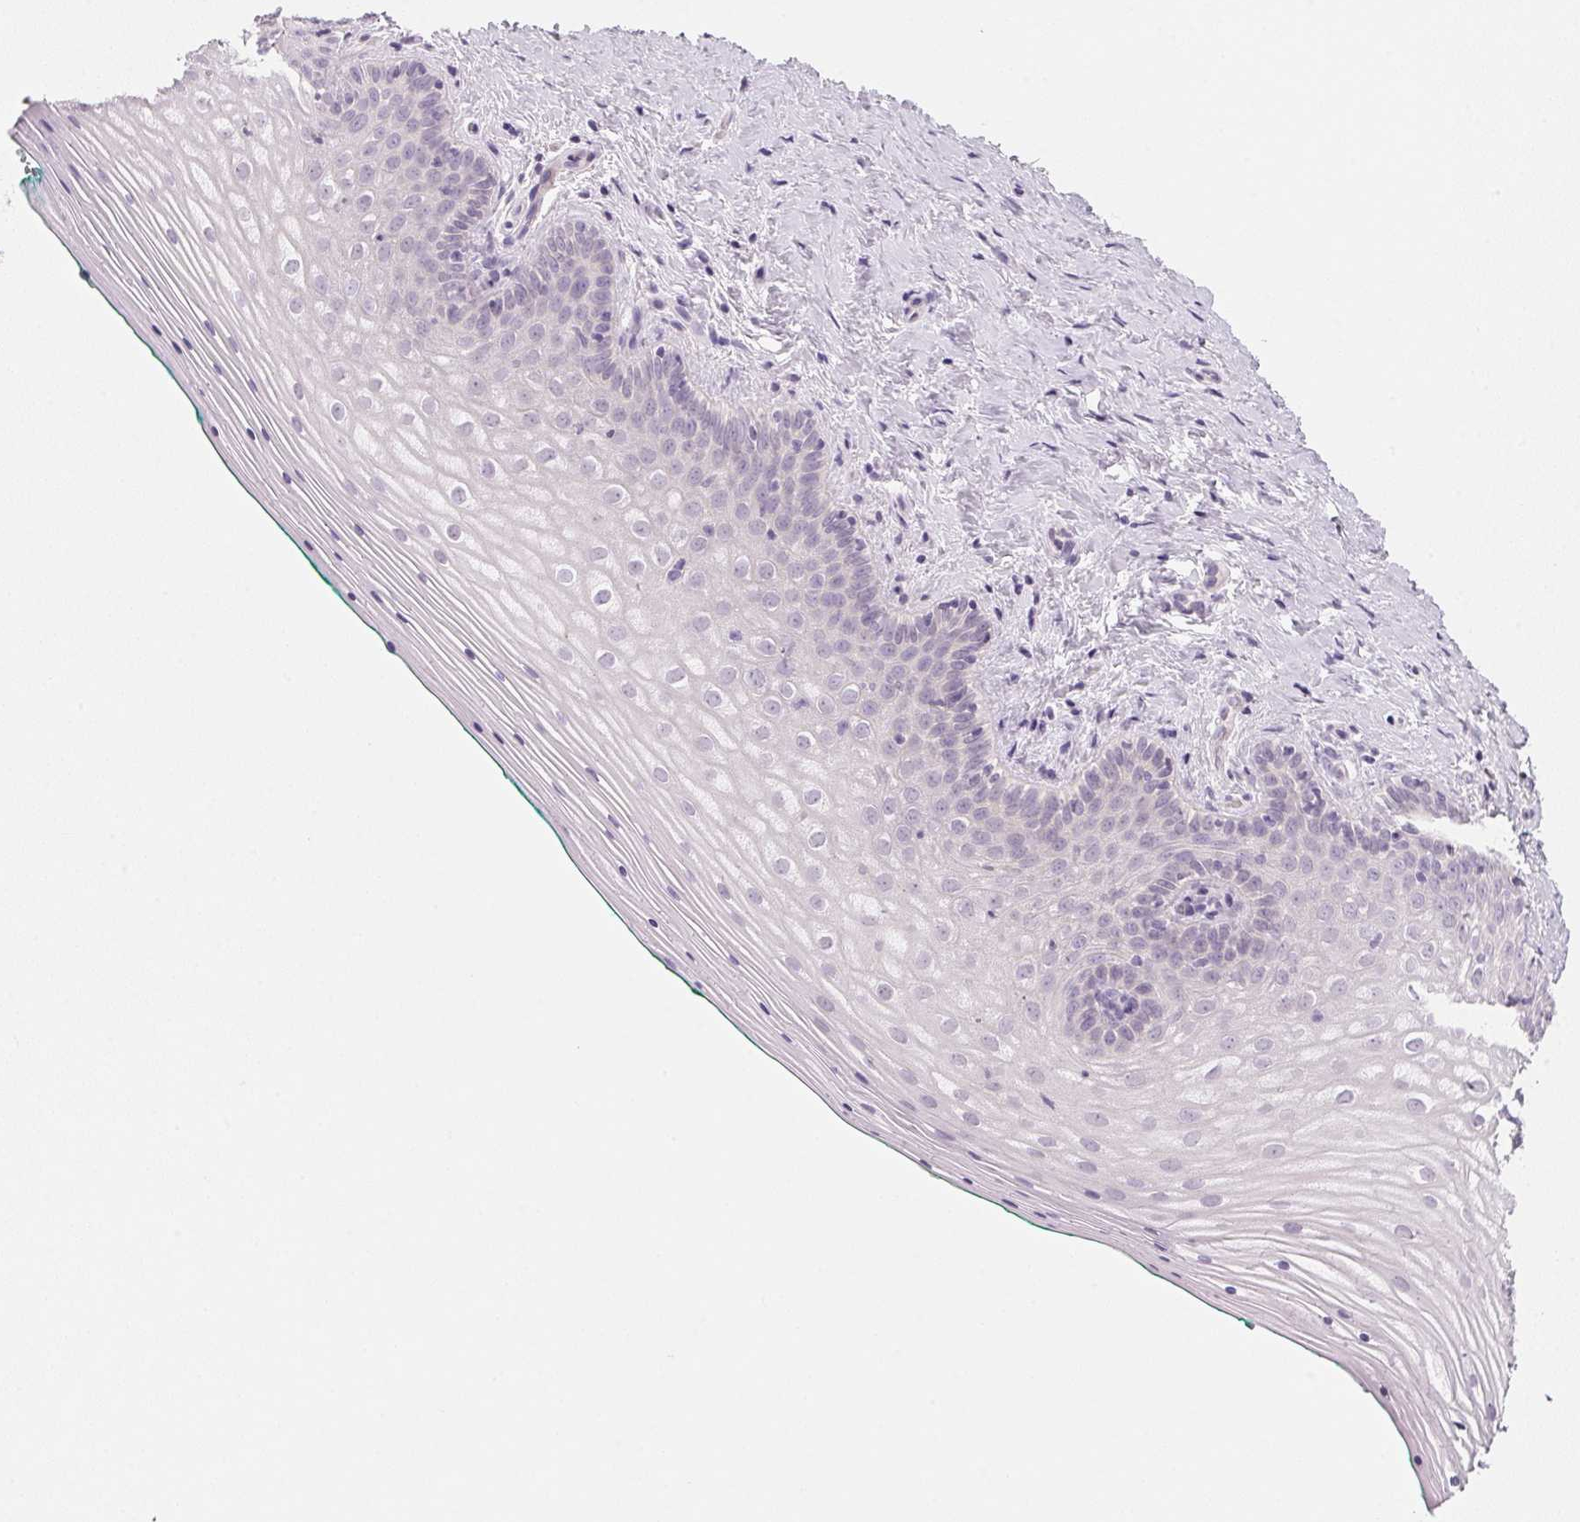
{"staining": {"intensity": "negative", "quantity": "none", "location": "none"}, "tissue": "vagina", "cell_type": "Squamous epithelial cells", "image_type": "normal", "snomed": [{"axis": "morphology", "description": "Normal tissue, NOS"}, {"axis": "topography", "description": "Vagina"}], "caption": "This is an immunohistochemistry photomicrograph of unremarkable vagina. There is no staining in squamous epithelial cells.", "gene": "MCOLN3", "patient": {"sex": "female", "age": 45}}